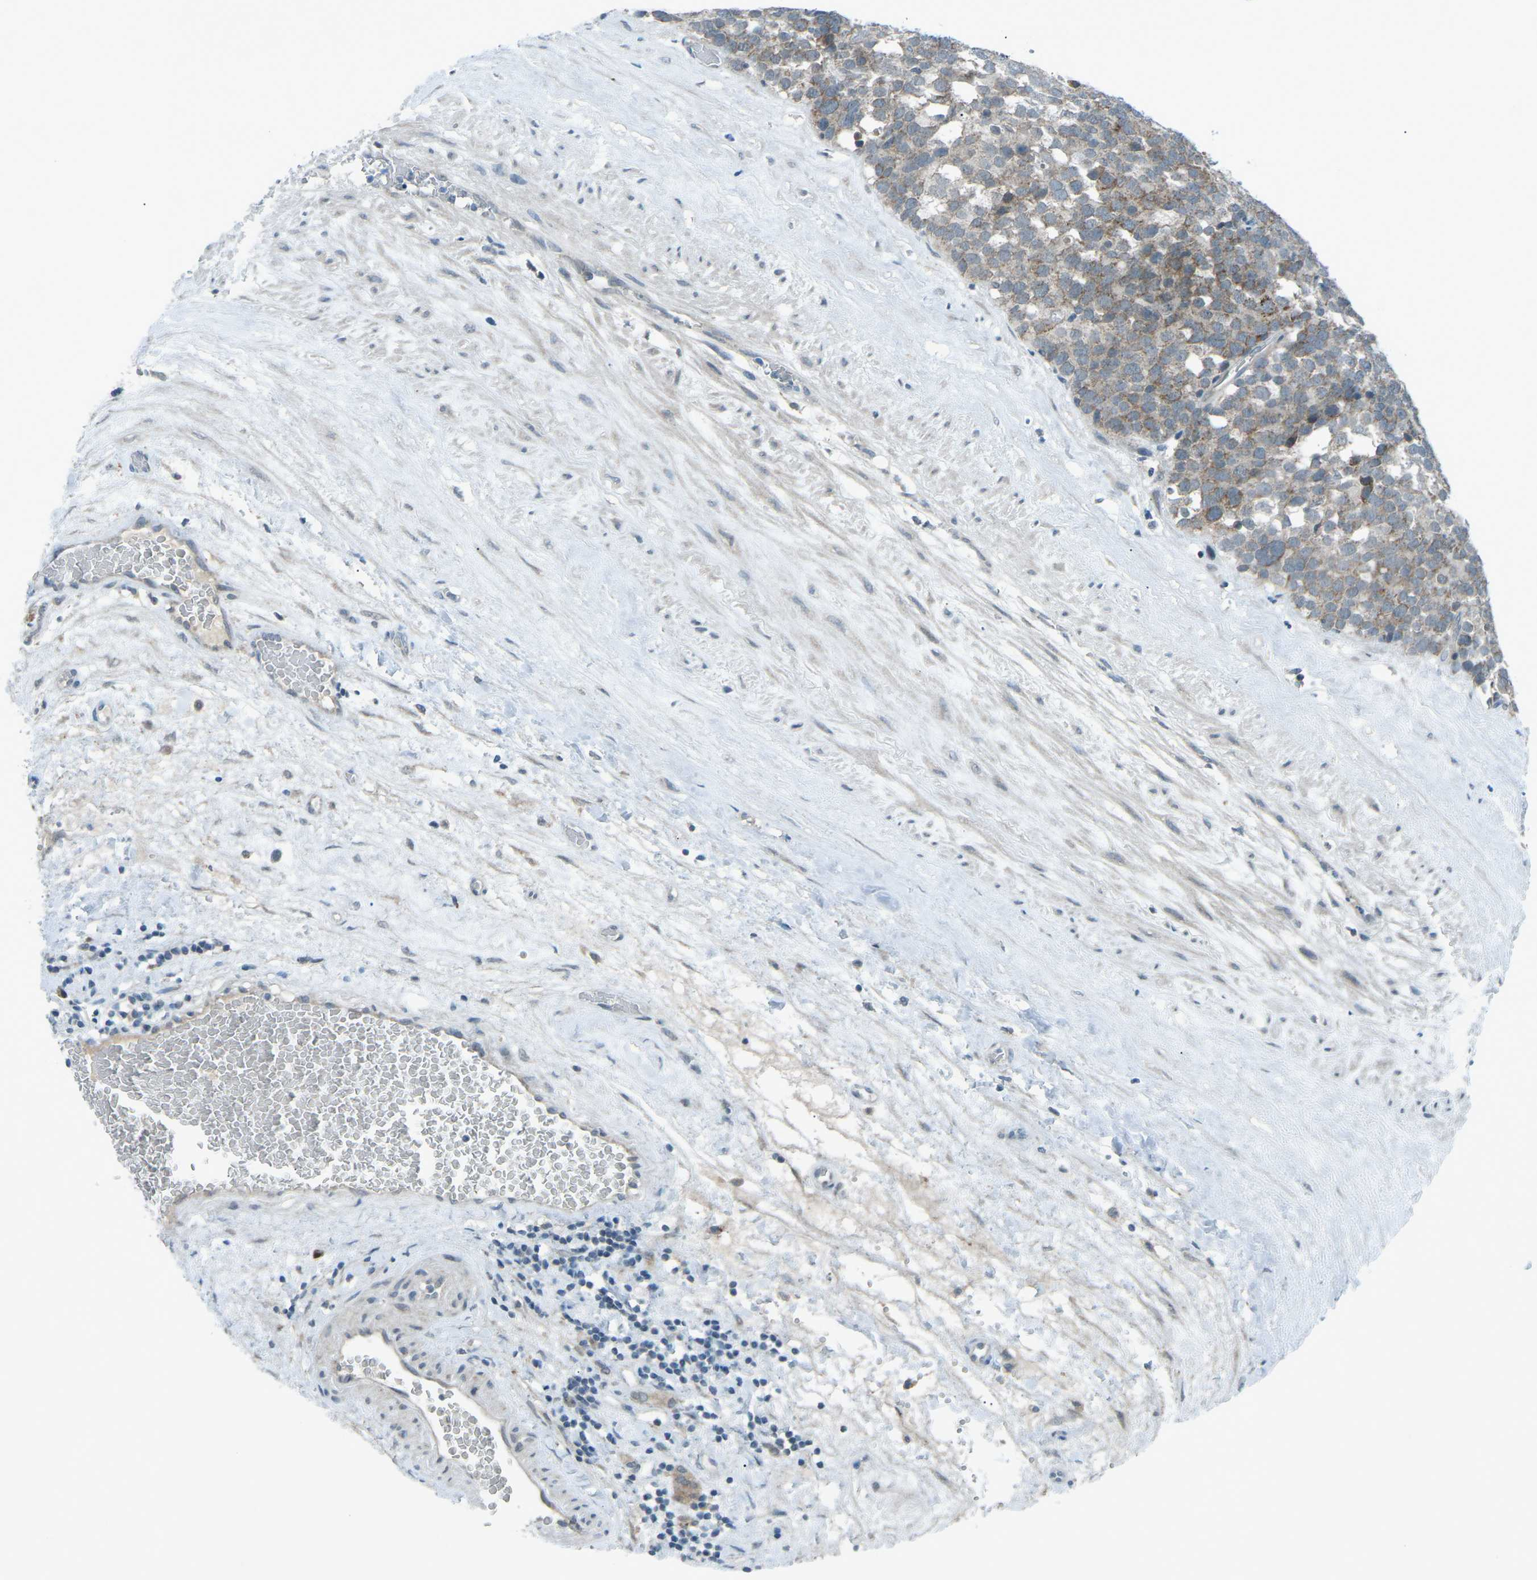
{"staining": {"intensity": "moderate", "quantity": "25%-75%", "location": "cytoplasmic/membranous"}, "tissue": "testis cancer", "cell_type": "Tumor cells", "image_type": "cancer", "snomed": [{"axis": "morphology", "description": "Seminoma, NOS"}, {"axis": "topography", "description": "Testis"}], "caption": "High-magnification brightfield microscopy of testis seminoma stained with DAB (brown) and counterstained with hematoxylin (blue). tumor cells exhibit moderate cytoplasmic/membranous expression is seen in about25%-75% of cells.", "gene": "PRKCA", "patient": {"sex": "male", "age": 71}}